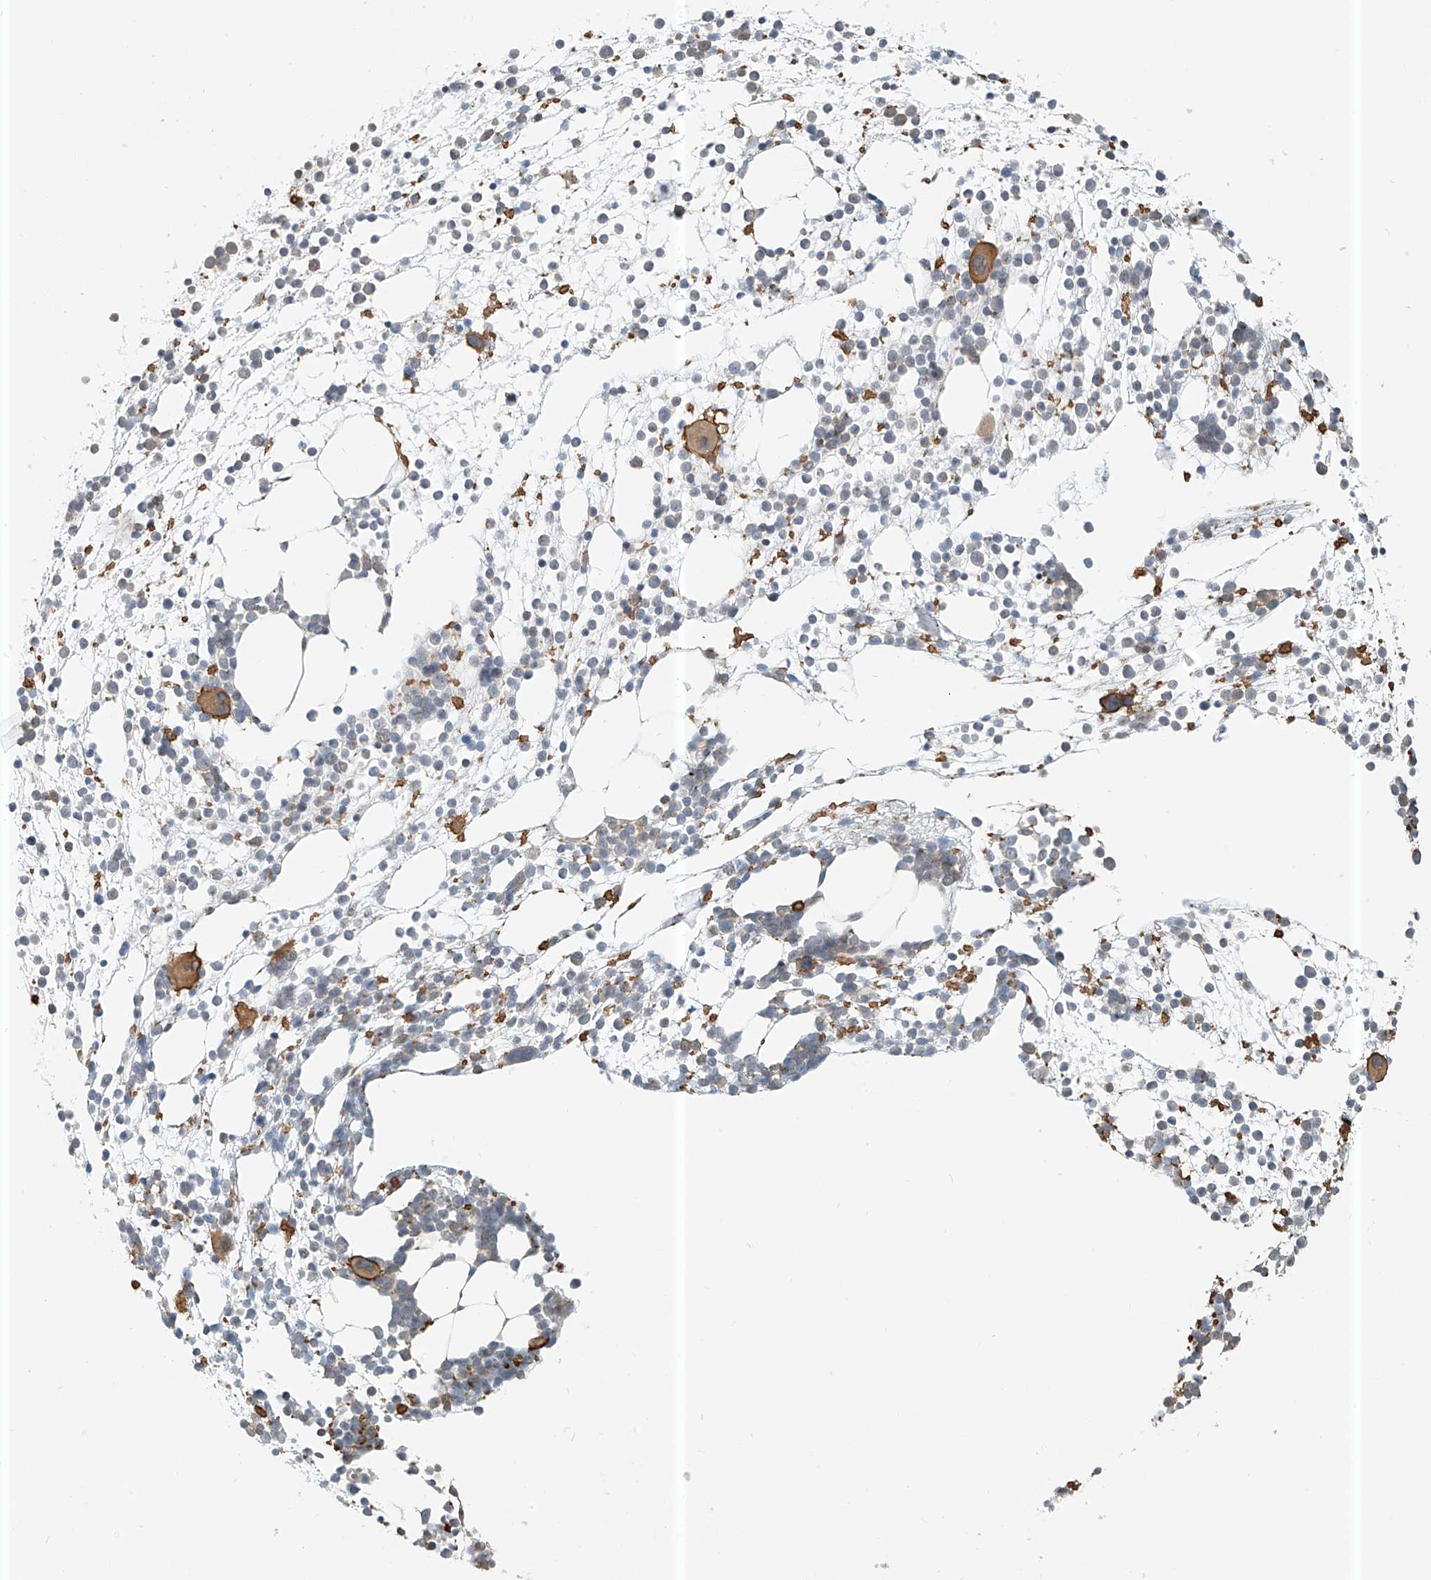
{"staining": {"intensity": "moderate", "quantity": "<25%", "location": "cytoplasmic/membranous"}, "tissue": "bone marrow", "cell_type": "Hematopoietic cells", "image_type": "normal", "snomed": [{"axis": "morphology", "description": "Normal tissue, NOS"}, {"axis": "topography", "description": "Bone marrow"}], "caption": "This is an image of IHC staining of unremarkable bone marrow, which shows moderate positivity in the cytoplasmic/membranous of hematopoietic cells.", "gene": "PPA2", "patient": {"sex": "male", "age": 54}}